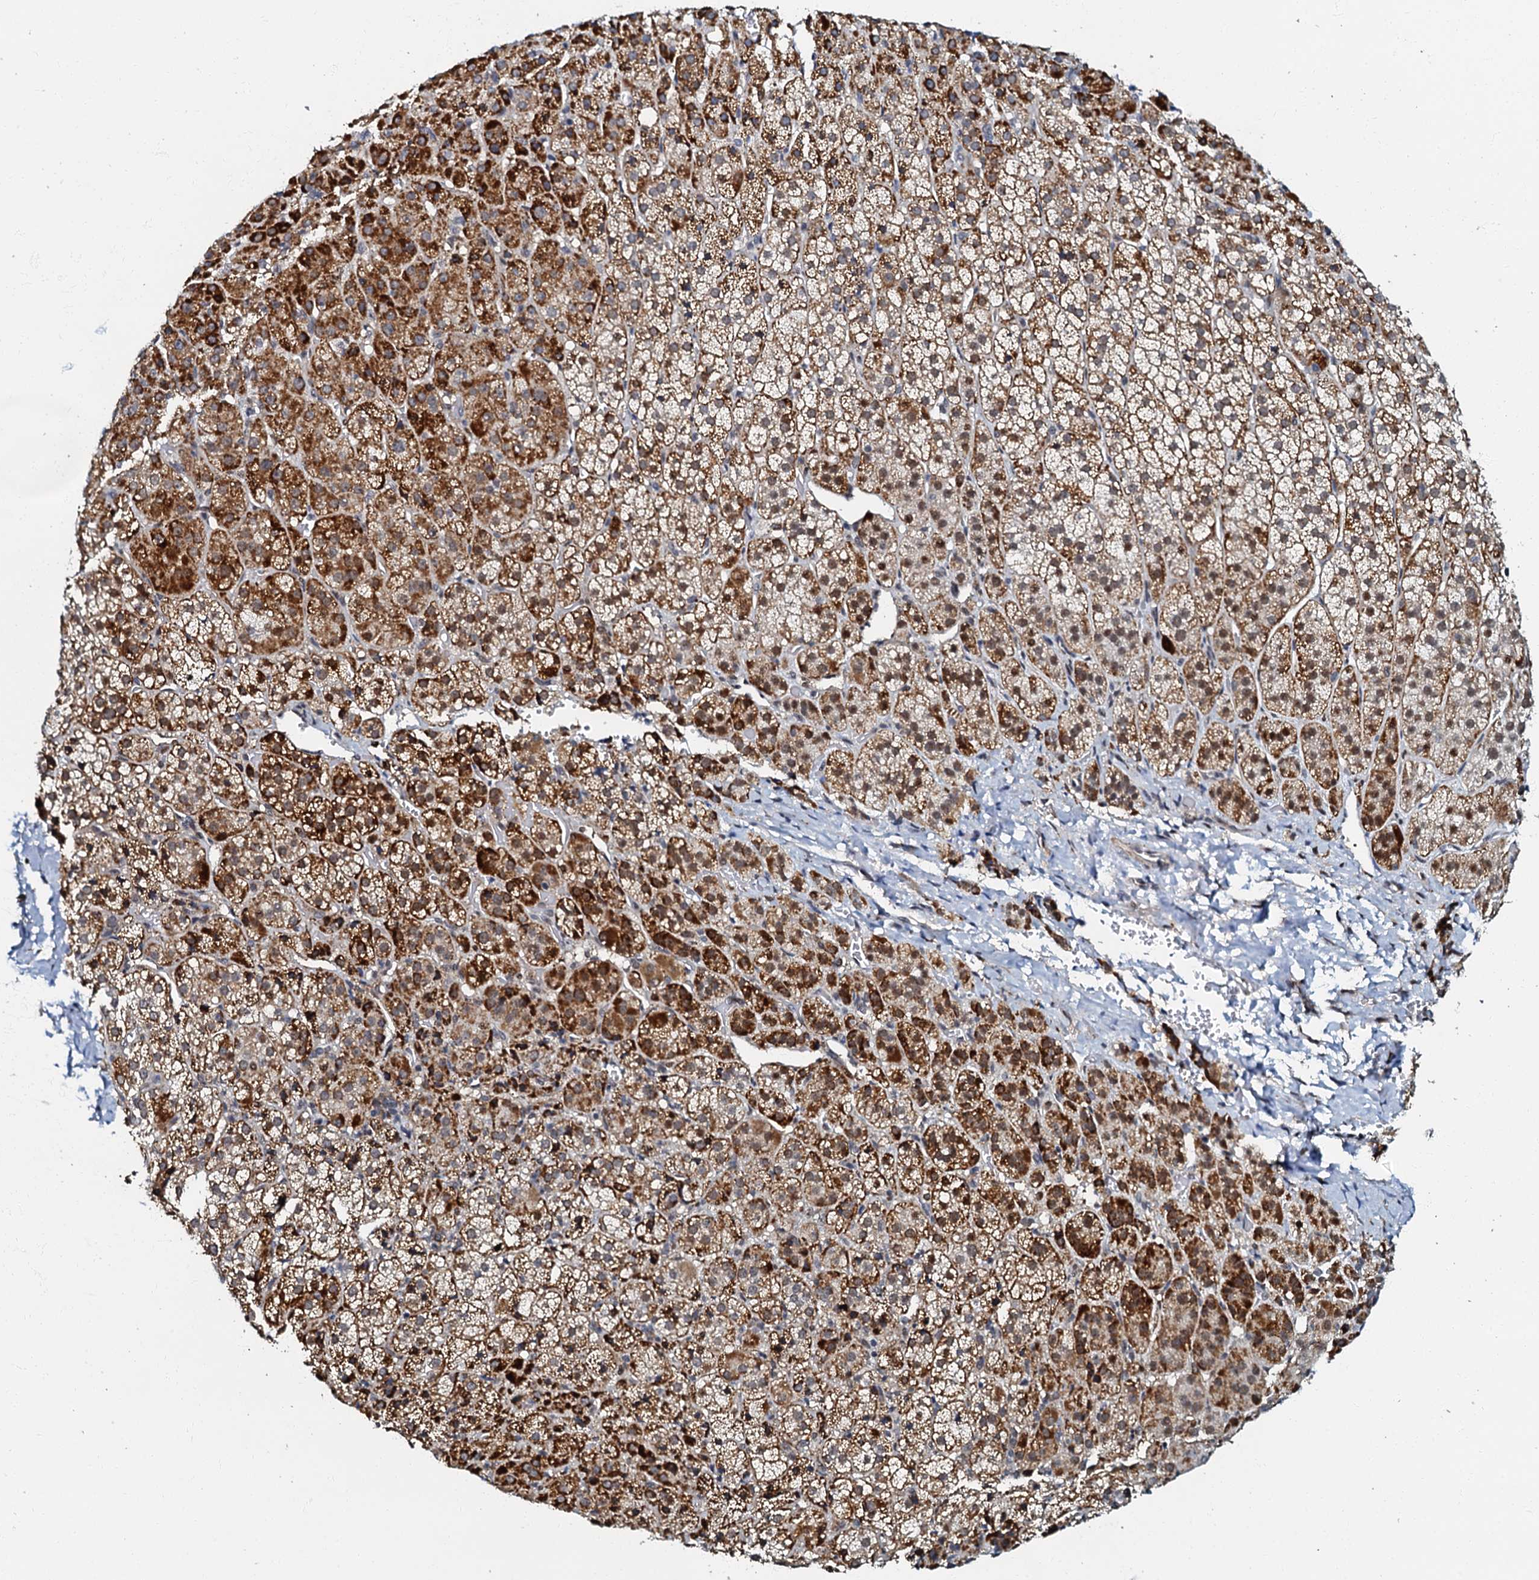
{"staining": {"intensity": "strong", "quantity": "25%-75%", "location": "cytoplasmic/membranous"}, "tissue": "adrenal gland", "cell_type": "Glandular cells", "image_type": "normal", "snomed": [{"axis": "morphology", "description": "Normal tissue, NOS"}, {"axis": "topography", "description": "Adrenal gland"}], "caption": "Adrenal gland stained with DAB (3,3'-diaminobenzidine) immunohistochemistry demonstrates high levels of strong cytoplasmic/membranous staining in approximately 25%-75% of glandular cells.", "gene": "OLAH", "patient": {"sex": "female", "age": 57}}